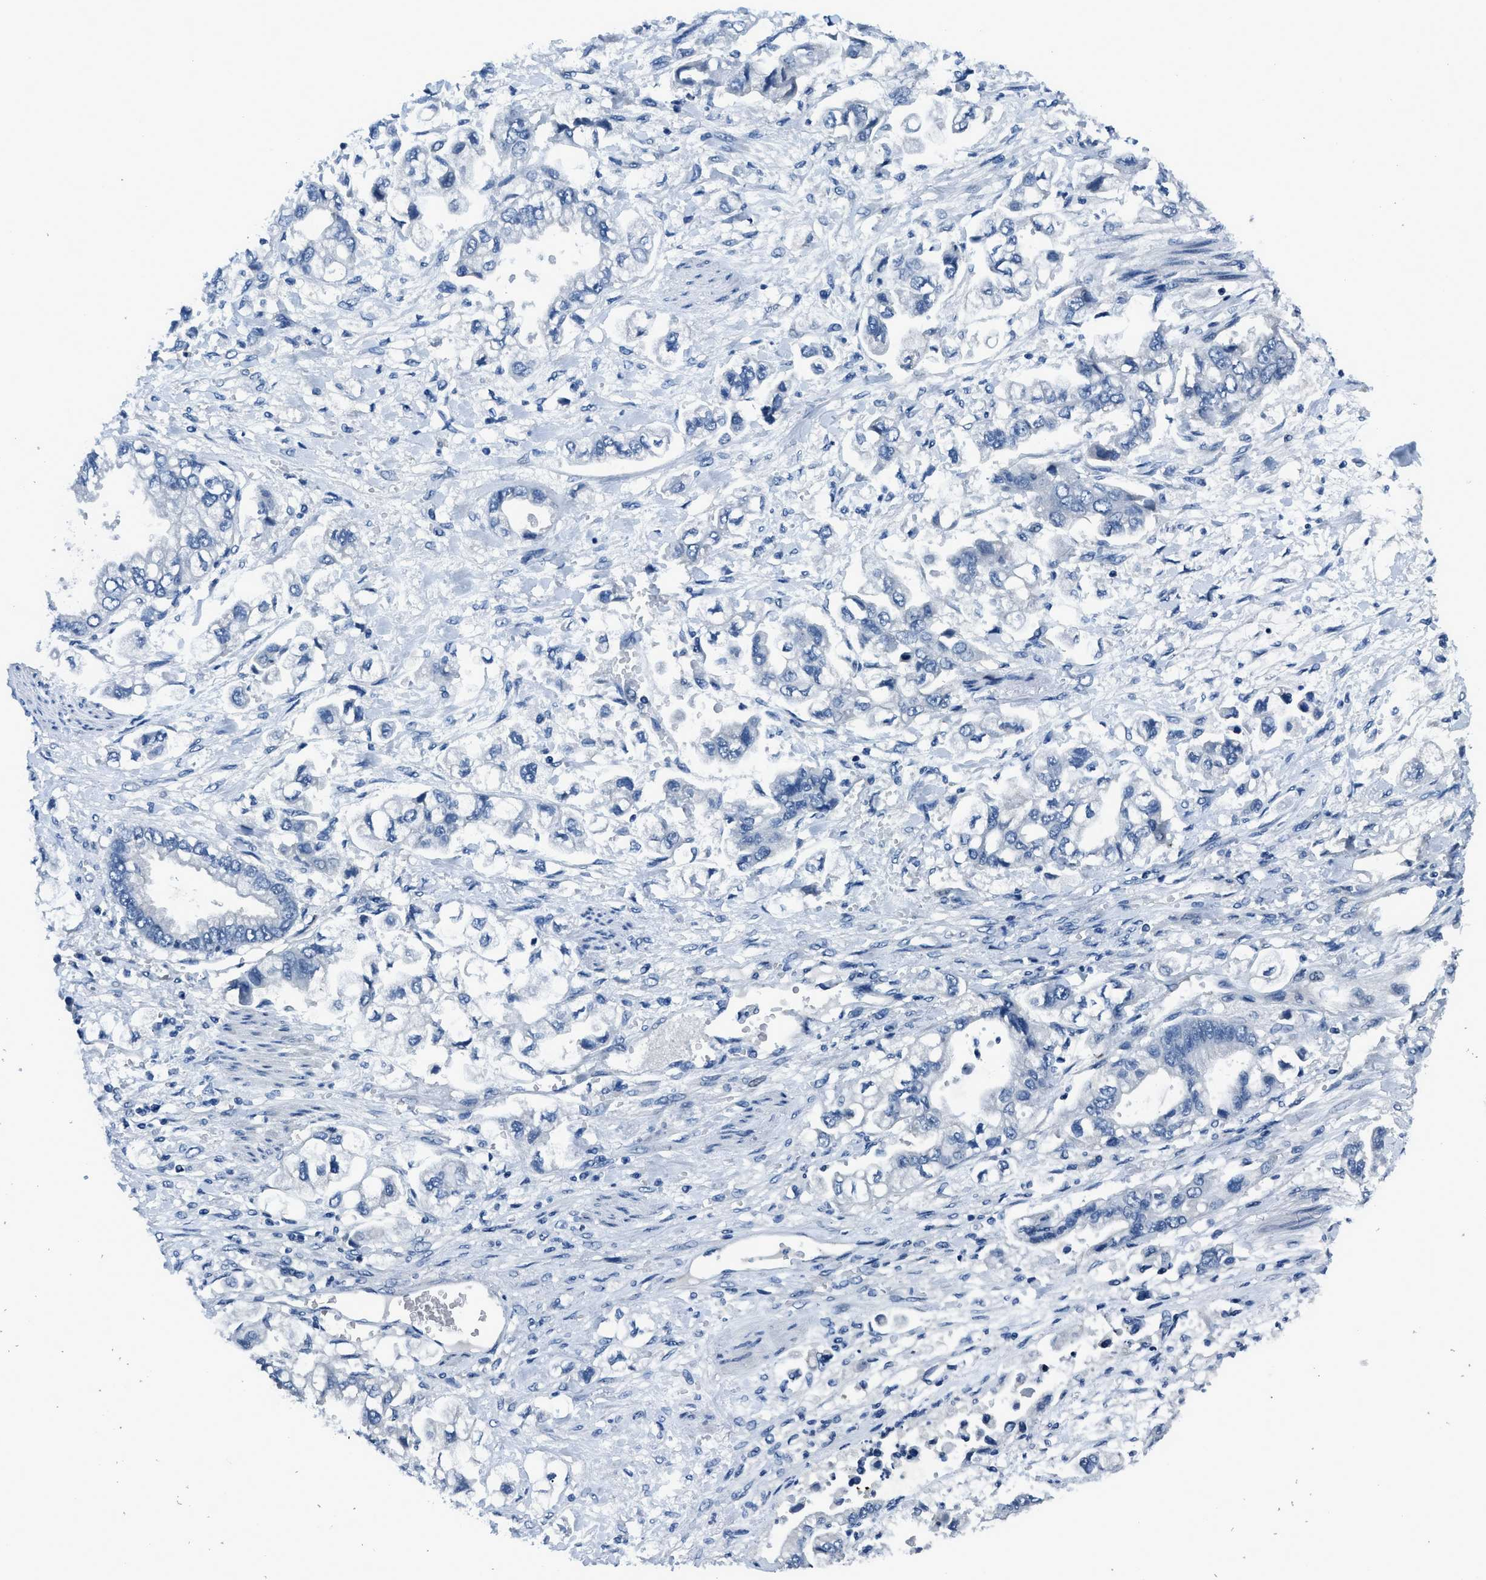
{"staining": {"intensity": "negative", "quantity": "none", "location": "none"}, "tissue": "stomach cancer", "cell_type": "Tumor cells", "image_type": "cancer", "snomed": [{"axis": "morphology", "description": "Normal tissue, NOS"}, {"axis": "morphology", "description": "Adenocarcinoma, NOS"}, {"axis": "topography", "description": "Stomach"}], "caption": "High magnification brightfield microscopy of stomach cancer stained with DAB (brown) and counterstained with hematoxylin (blue): tumor cells show no significant positivity.", "gene": "GJA3", "patient": {"sex": "male", "age": 62}}